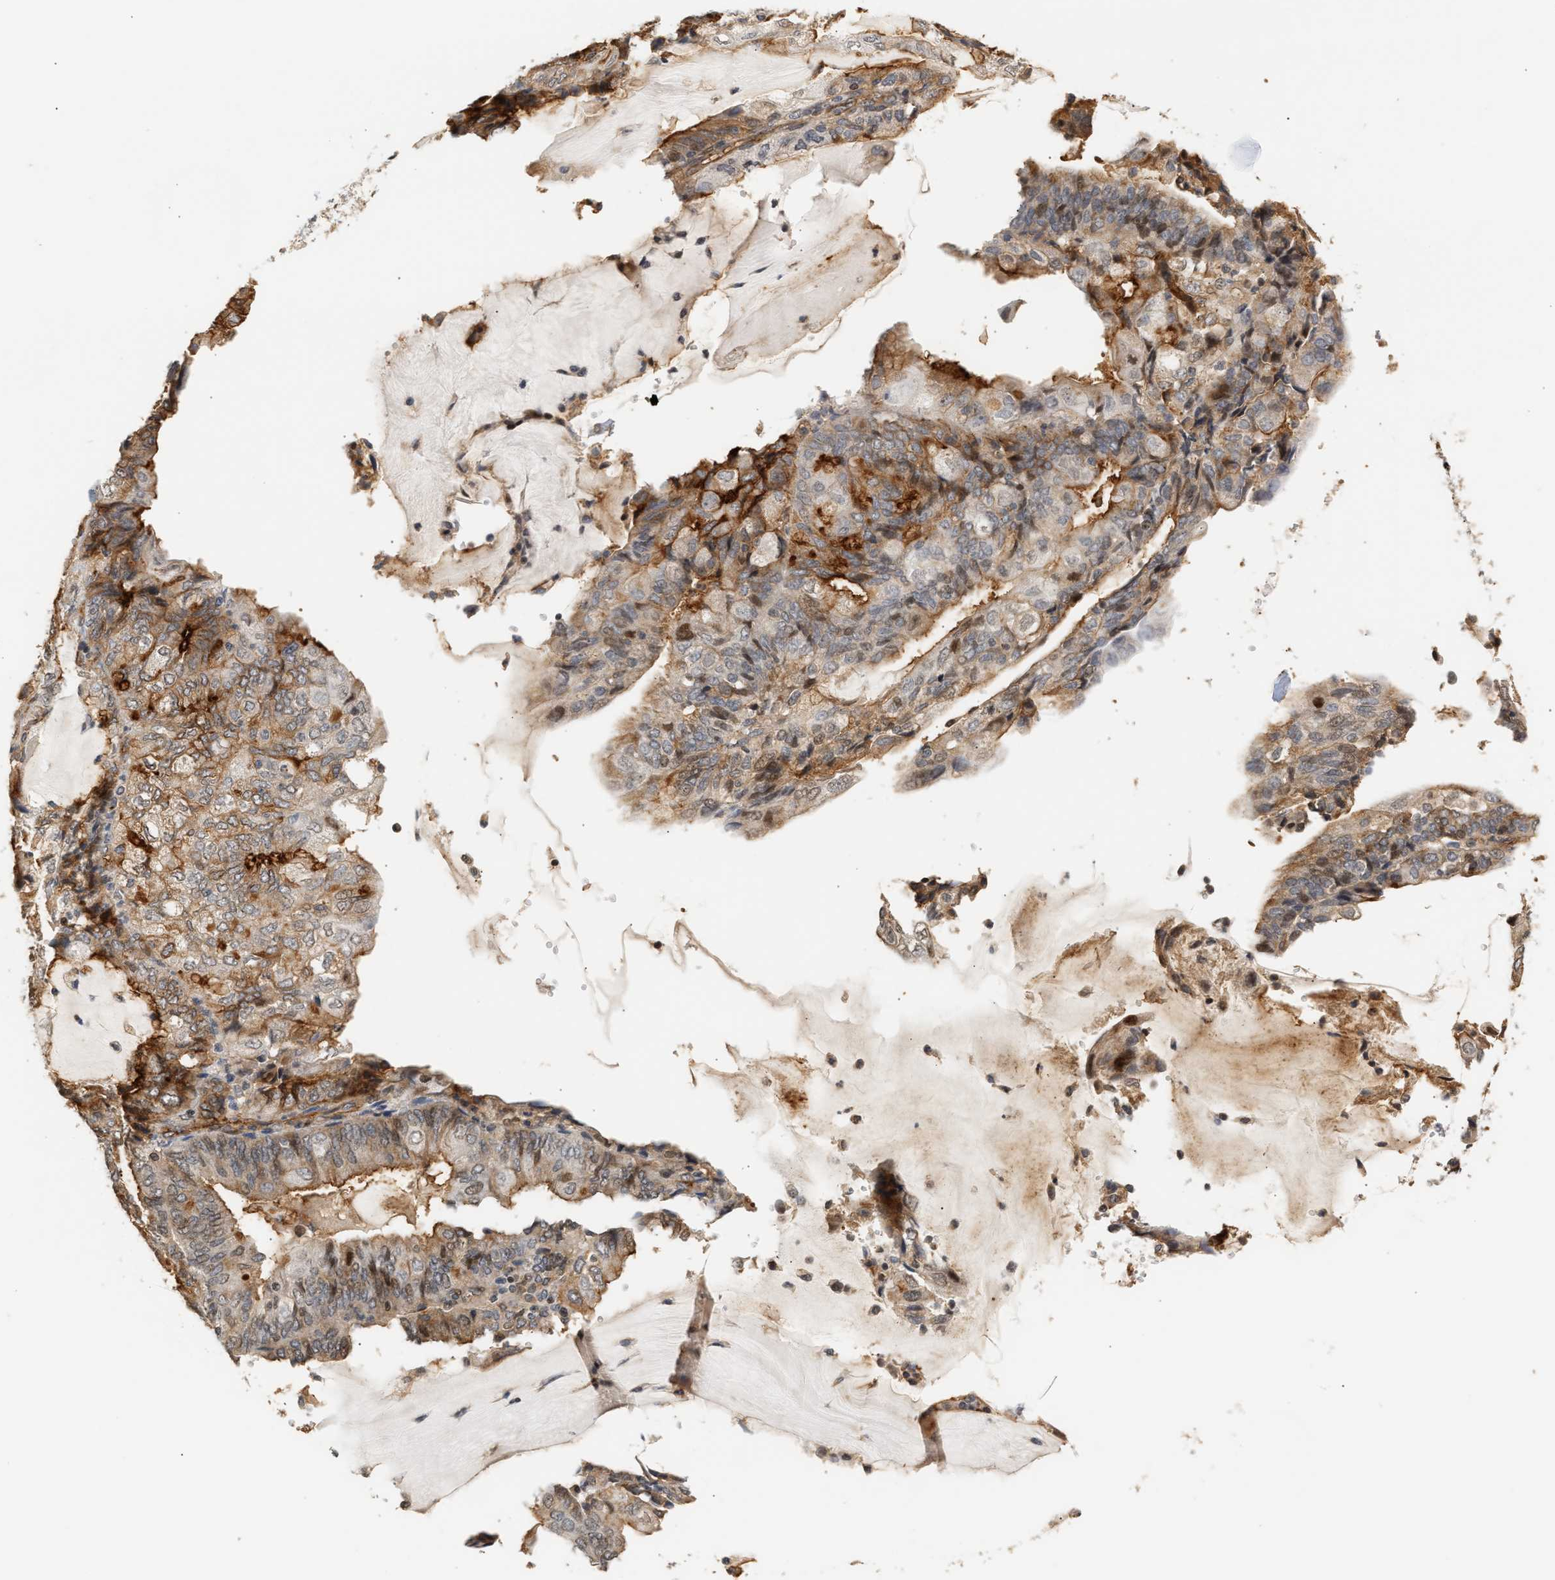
{"staining": {"intensity": "moderate", "quantity": "25%-75%", "location": "cytoplasmic/membranous"}, "tissue": "endometrial cancer", "cell_type": "Tumor cells", "image_type": "cancer", "snomed": [{"axis": "morphology", "description": "Adenocarcinoma, NOS"}, {"axis": "topography", "description": "Endometrium"}], "caption": "This is a histology image of immunohistochemistry staining of endometrial cancer (adenocarcinoma), which shows moderate positivity in the cytoplasmic/membranous of tumor cells.", "gene": "PLXND1", "patient": {"sex": "female", "age": 81}}